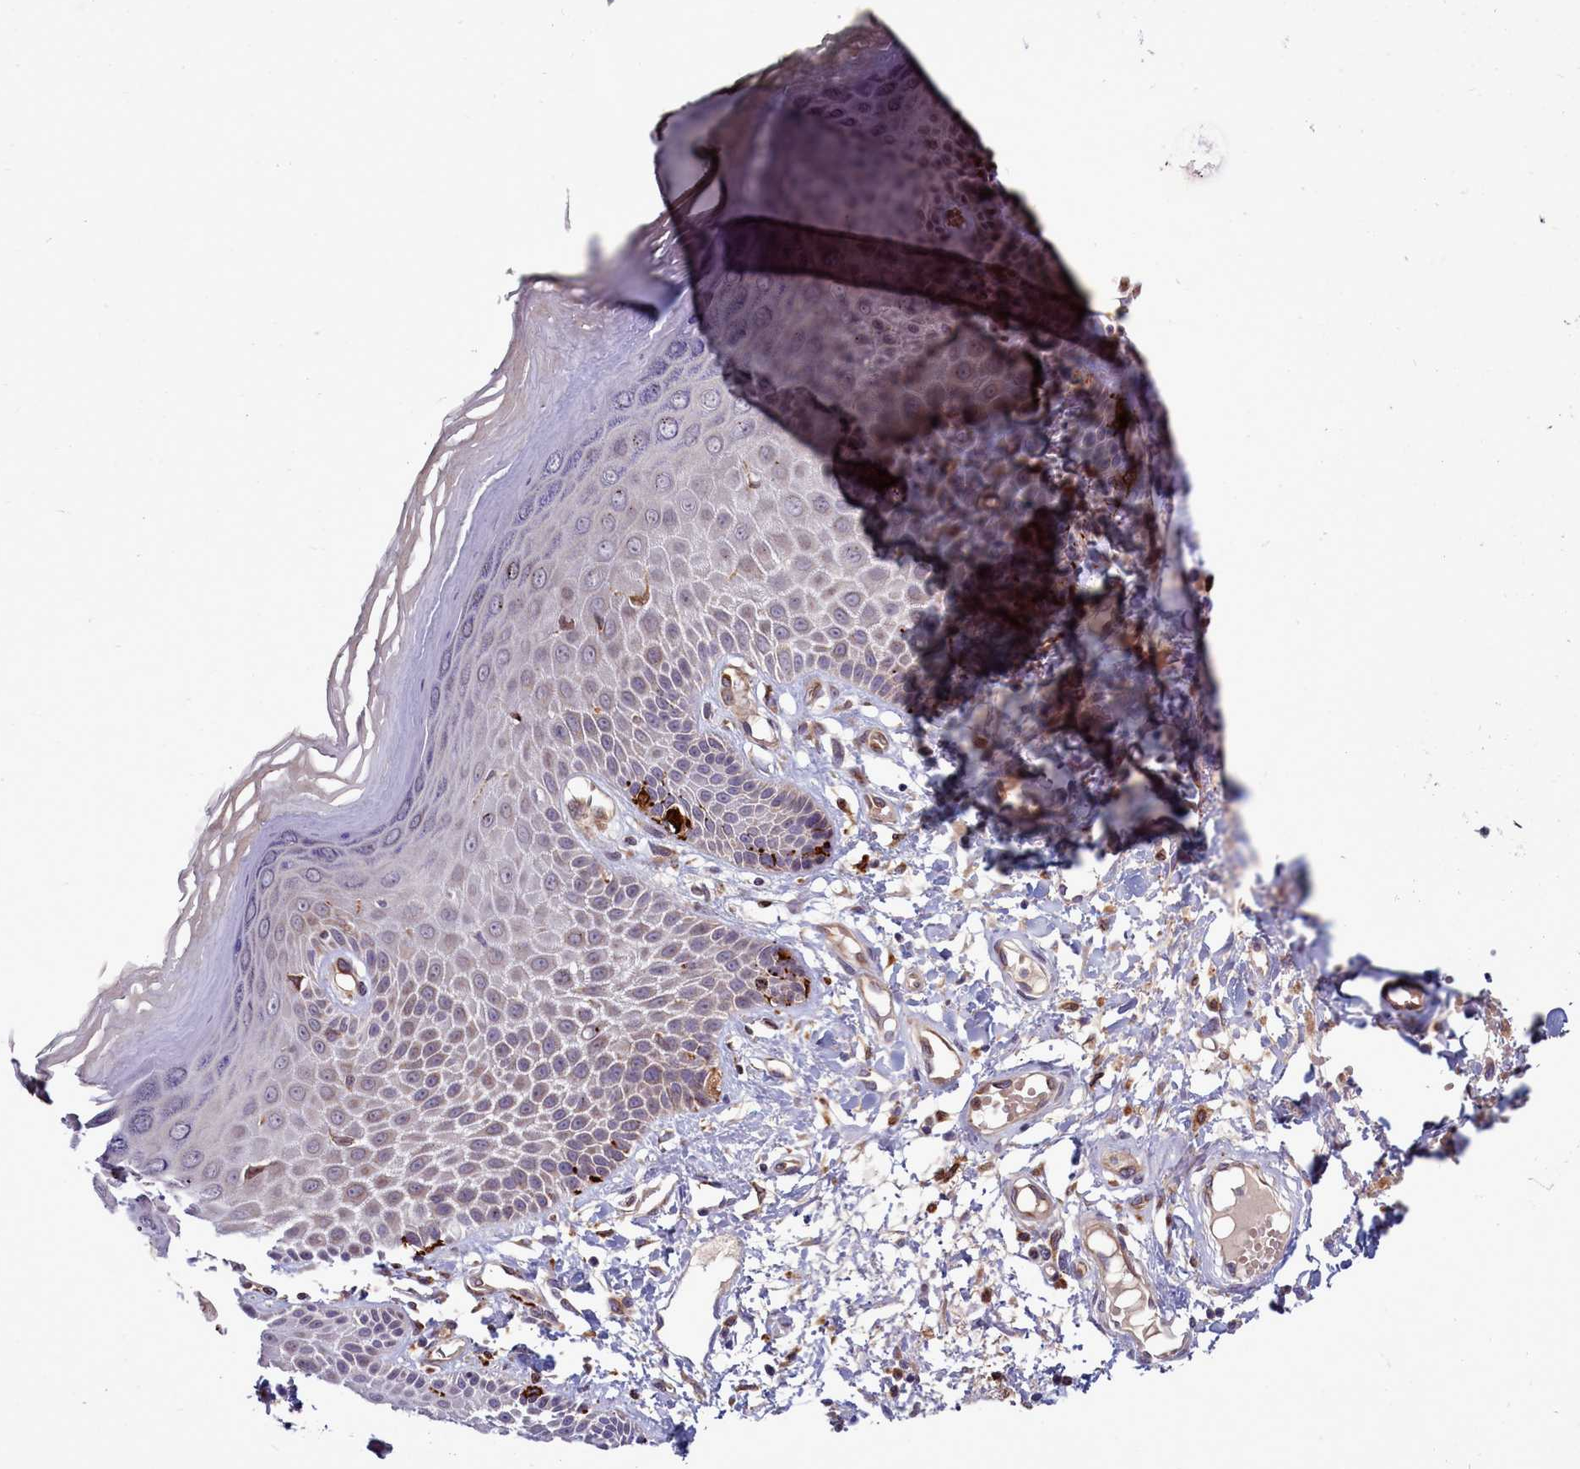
{"staining": {"intensity": "negative", "quantity": "none", "location": "none"}, "tissue": "skin", "cell_type": "Epidermal cells", "image_type": "normal", "snomed": [{"axis": "morphology", "description": "Normal tissue, NOS"}, {"axis": "topography", "description": "Anal"}], "caption": "The photomicrograph displays no significant staining in epidermal cells of skin.", "gene": "RAPGEF4", "patient": {"sex": "male", "age": 78}}